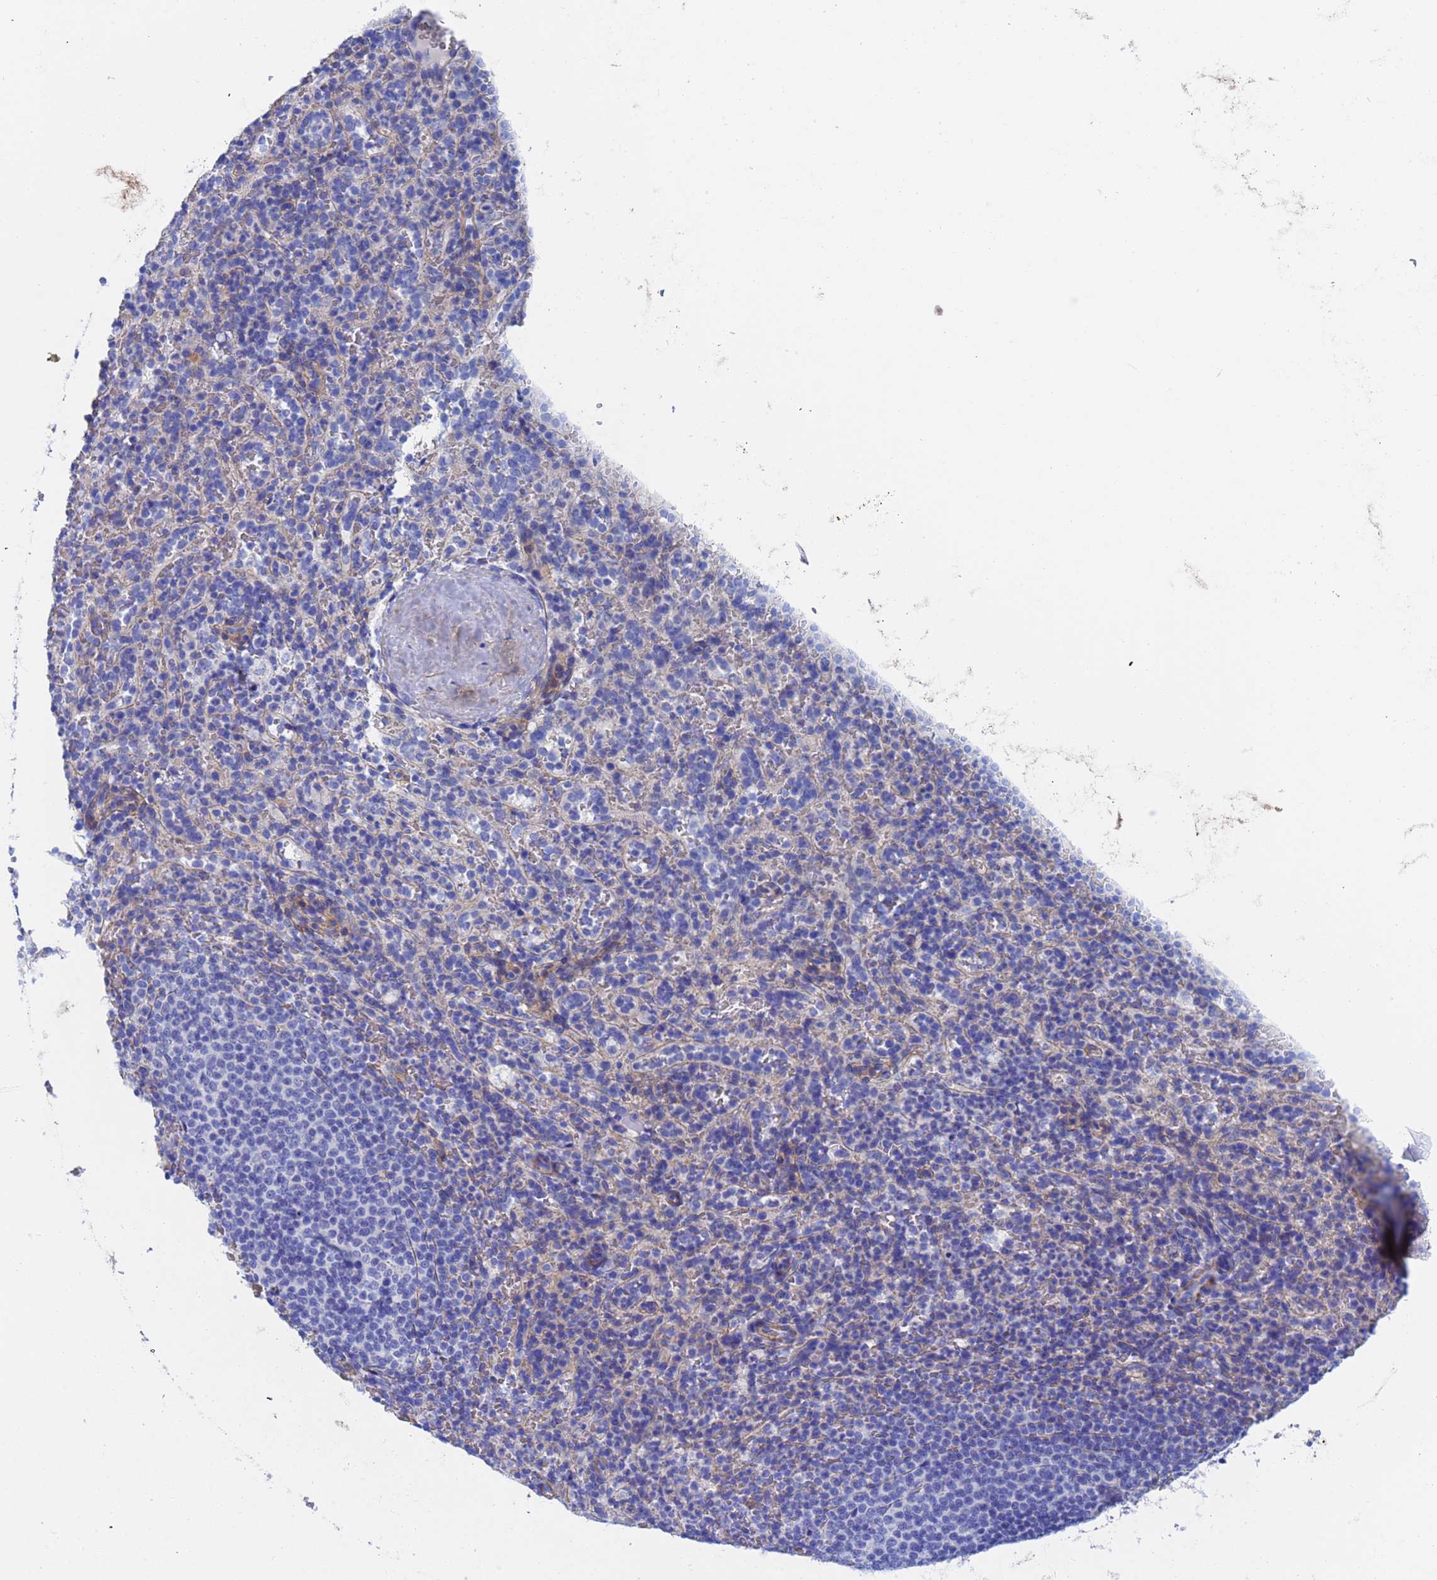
{"staining": {"intensity": "negative", "quantity": "none", "location": "none"}, "tissue": "spleen", "cell_type": "Cells in red pulp", "image_type": "normal", "snomed": [{"axis": "morphology", "description": "Normal tissue, NOS"}, {"axis": "topography", "description": "Spleen"}], "caption": "Cells in red pulp show no significant protein positivity in normal spleen. Nuclei are stained in blue.", "gene": "CST1", "patient": {"sex": "female", "age": 21}}